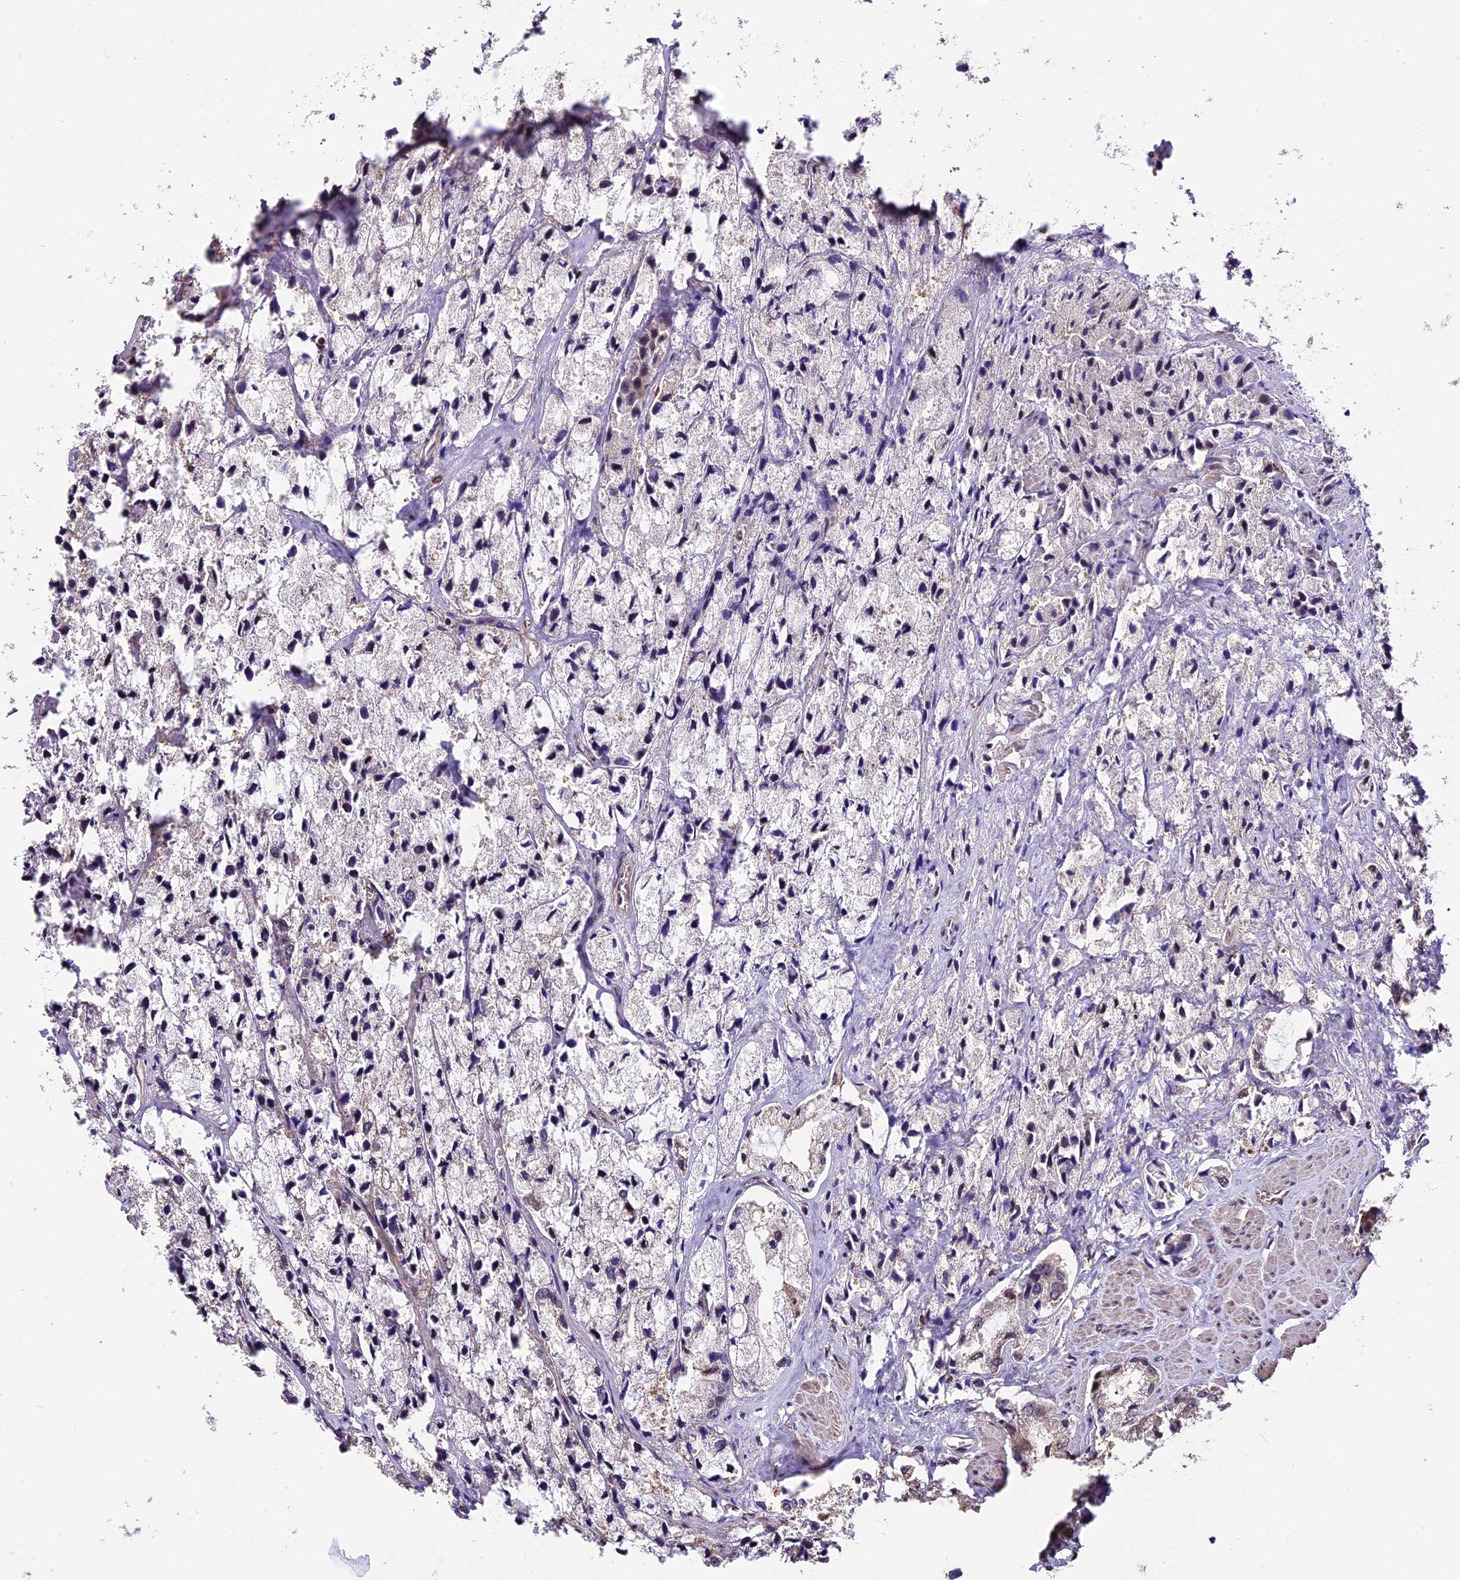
{"staining": {"intensity": "weak", "quantity": "<25%", "location": "cytoplasmic/membranous"}, "tissue": "prostate cancer", "cell_type": "Tumor cells", "image_type": "cancer", "snomed": [{"axis": "morphology", "description": "Adenocarcinoma, High grade"}, {"axis": "topography", "description": "Prostate"}], "caption": "High power microscopy photomicrograph of an immunohistochemistry (IHC) photomicrograph of adenocarcinoma (high-grade) (prostate), revealing no significant expression in tumor cells.", "gene": "HERPUD1", "patient": {"sex": "male", "age": 66}}